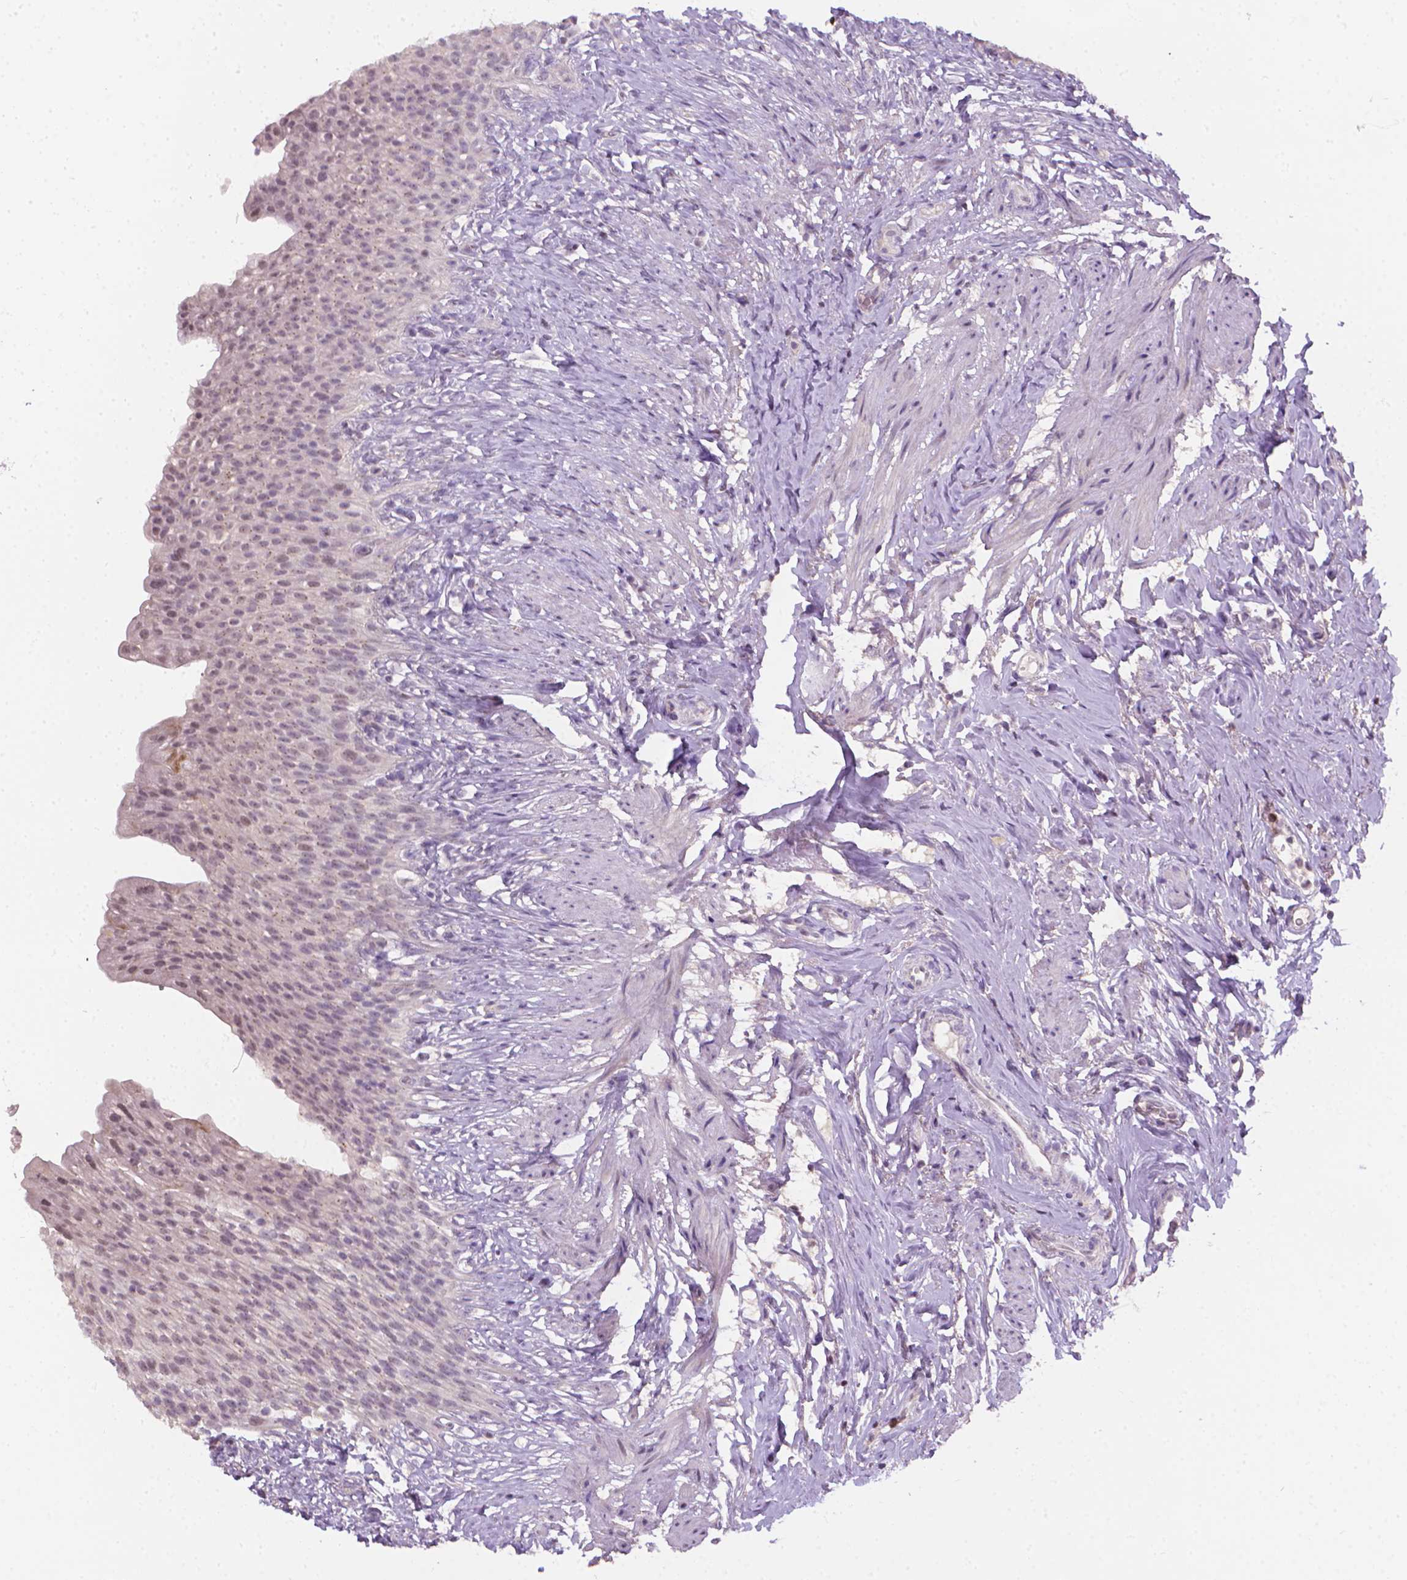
{"staining": {"intensity": "weak", "quantity": "<25%", "location": "nuclear"}, "tissue": "urinary bladder", "cell_type": "Urothelial cells", "image_type": "normal", "snomed": [{"axis": "morphology", "description": "Normal tissue, NOS"}, {"axis": "topography", "description": "Urinary bladder"}, {"axis": "topography", "description": "Prostate"}], "caption": "This is an immunohistochemistry (IHC) photomicrograph of unremarkable urinary bladder. There is no positivity in urothelial cells.", "gene": "NCAN", "patient": {"sex": "male", "age": 76}}